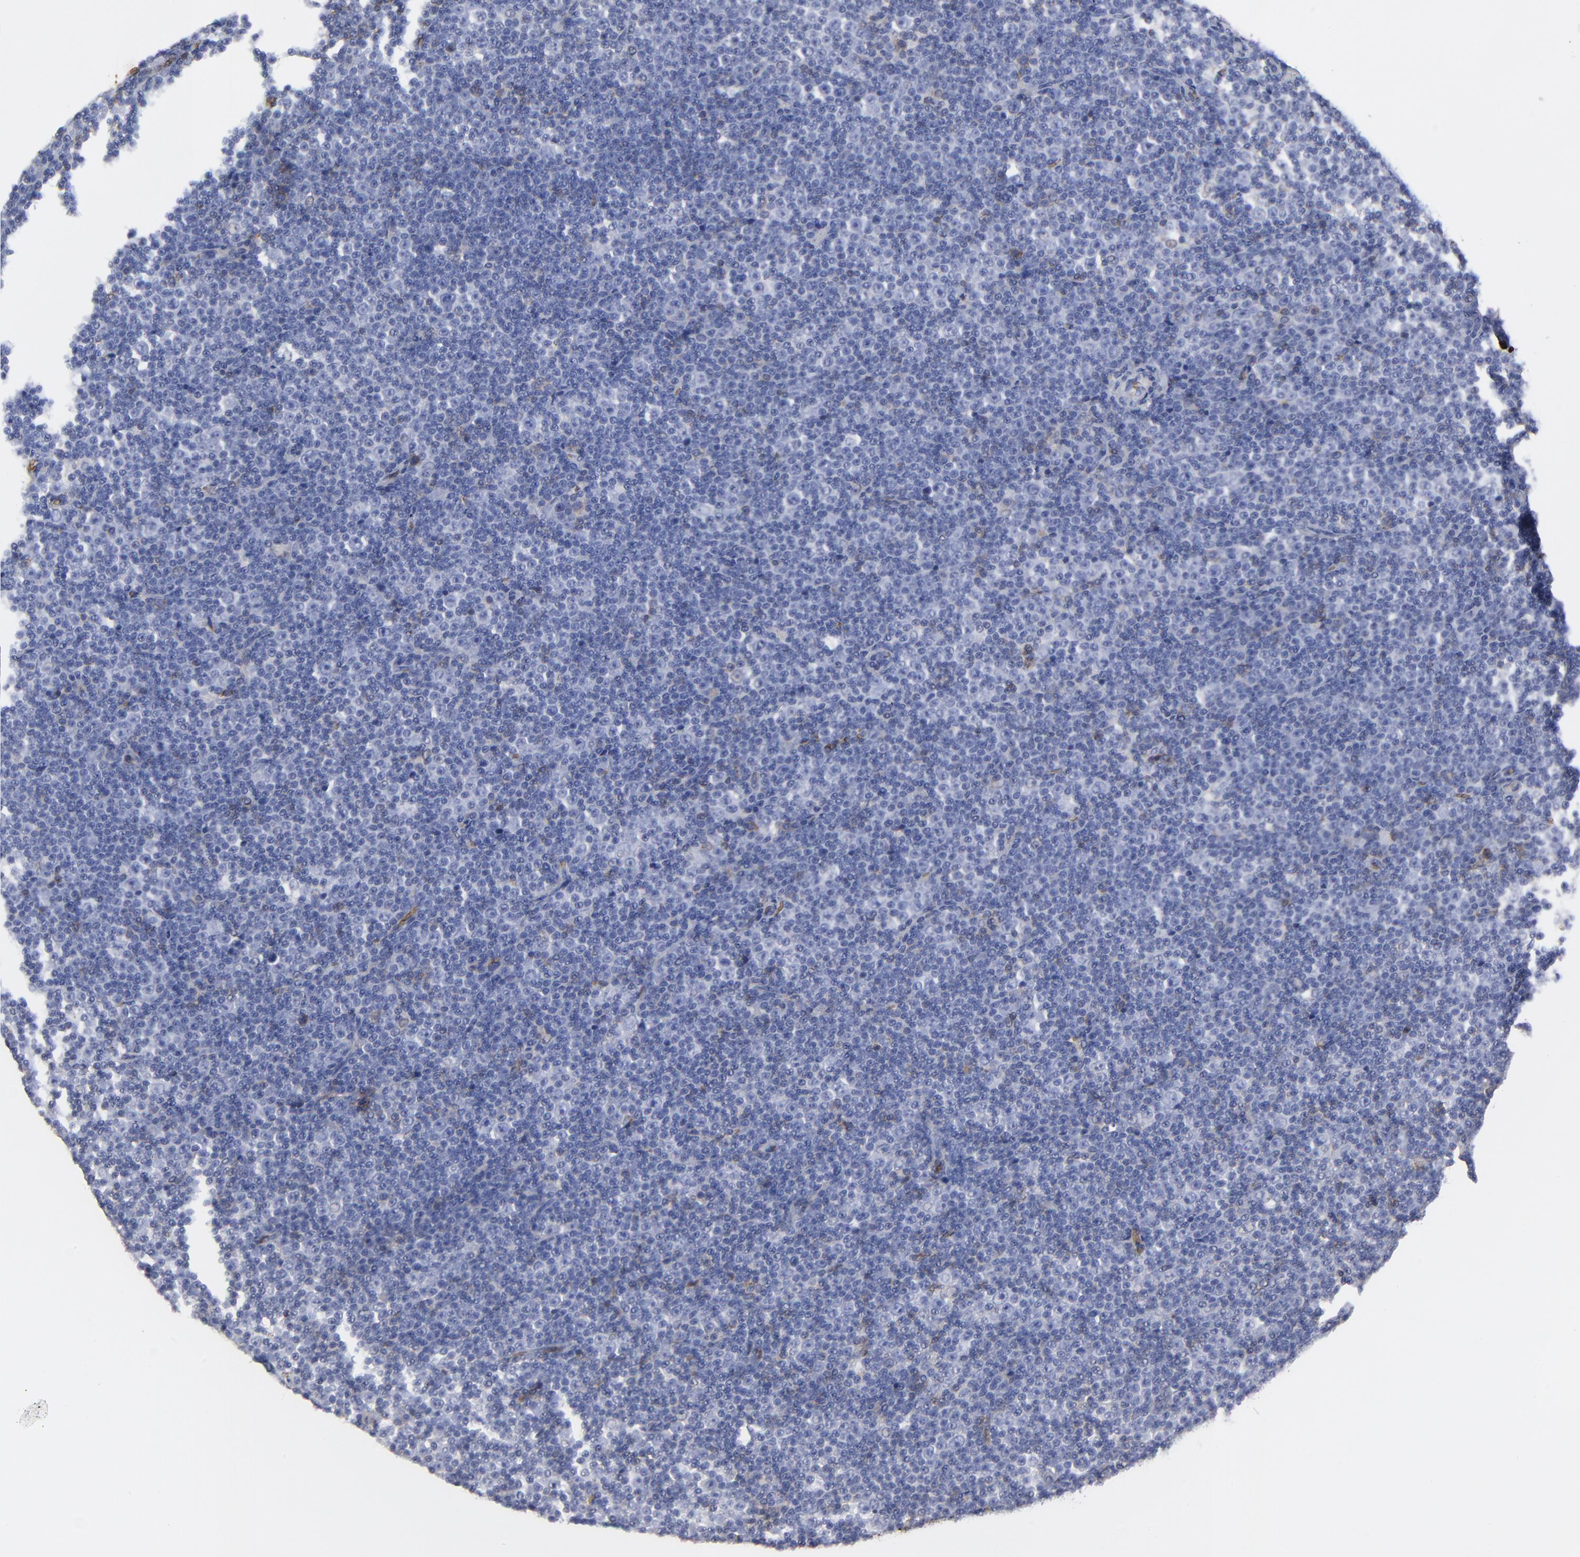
{"staining": {"intensity": "weak", "quantity": "<25%", "location": "cytoplasmic/membranous"}, "tissue": "lymphoma", "cell_type": "Tumor cells", "image_type": "cancer", "snomed": [{"axis": "morphology", "description": "Malignant lymphoma, non-Hodgkin's type, Low grade"}, {"axis": "topography", "description": "Lymph node"}], "caption": "The micrograph displays no significant staining in tumor cells of low-grade malignant lymphoma, non-Hodgkin's type.", "gene": "PAG1", "patient": {"sex": "female", "age": 67}}